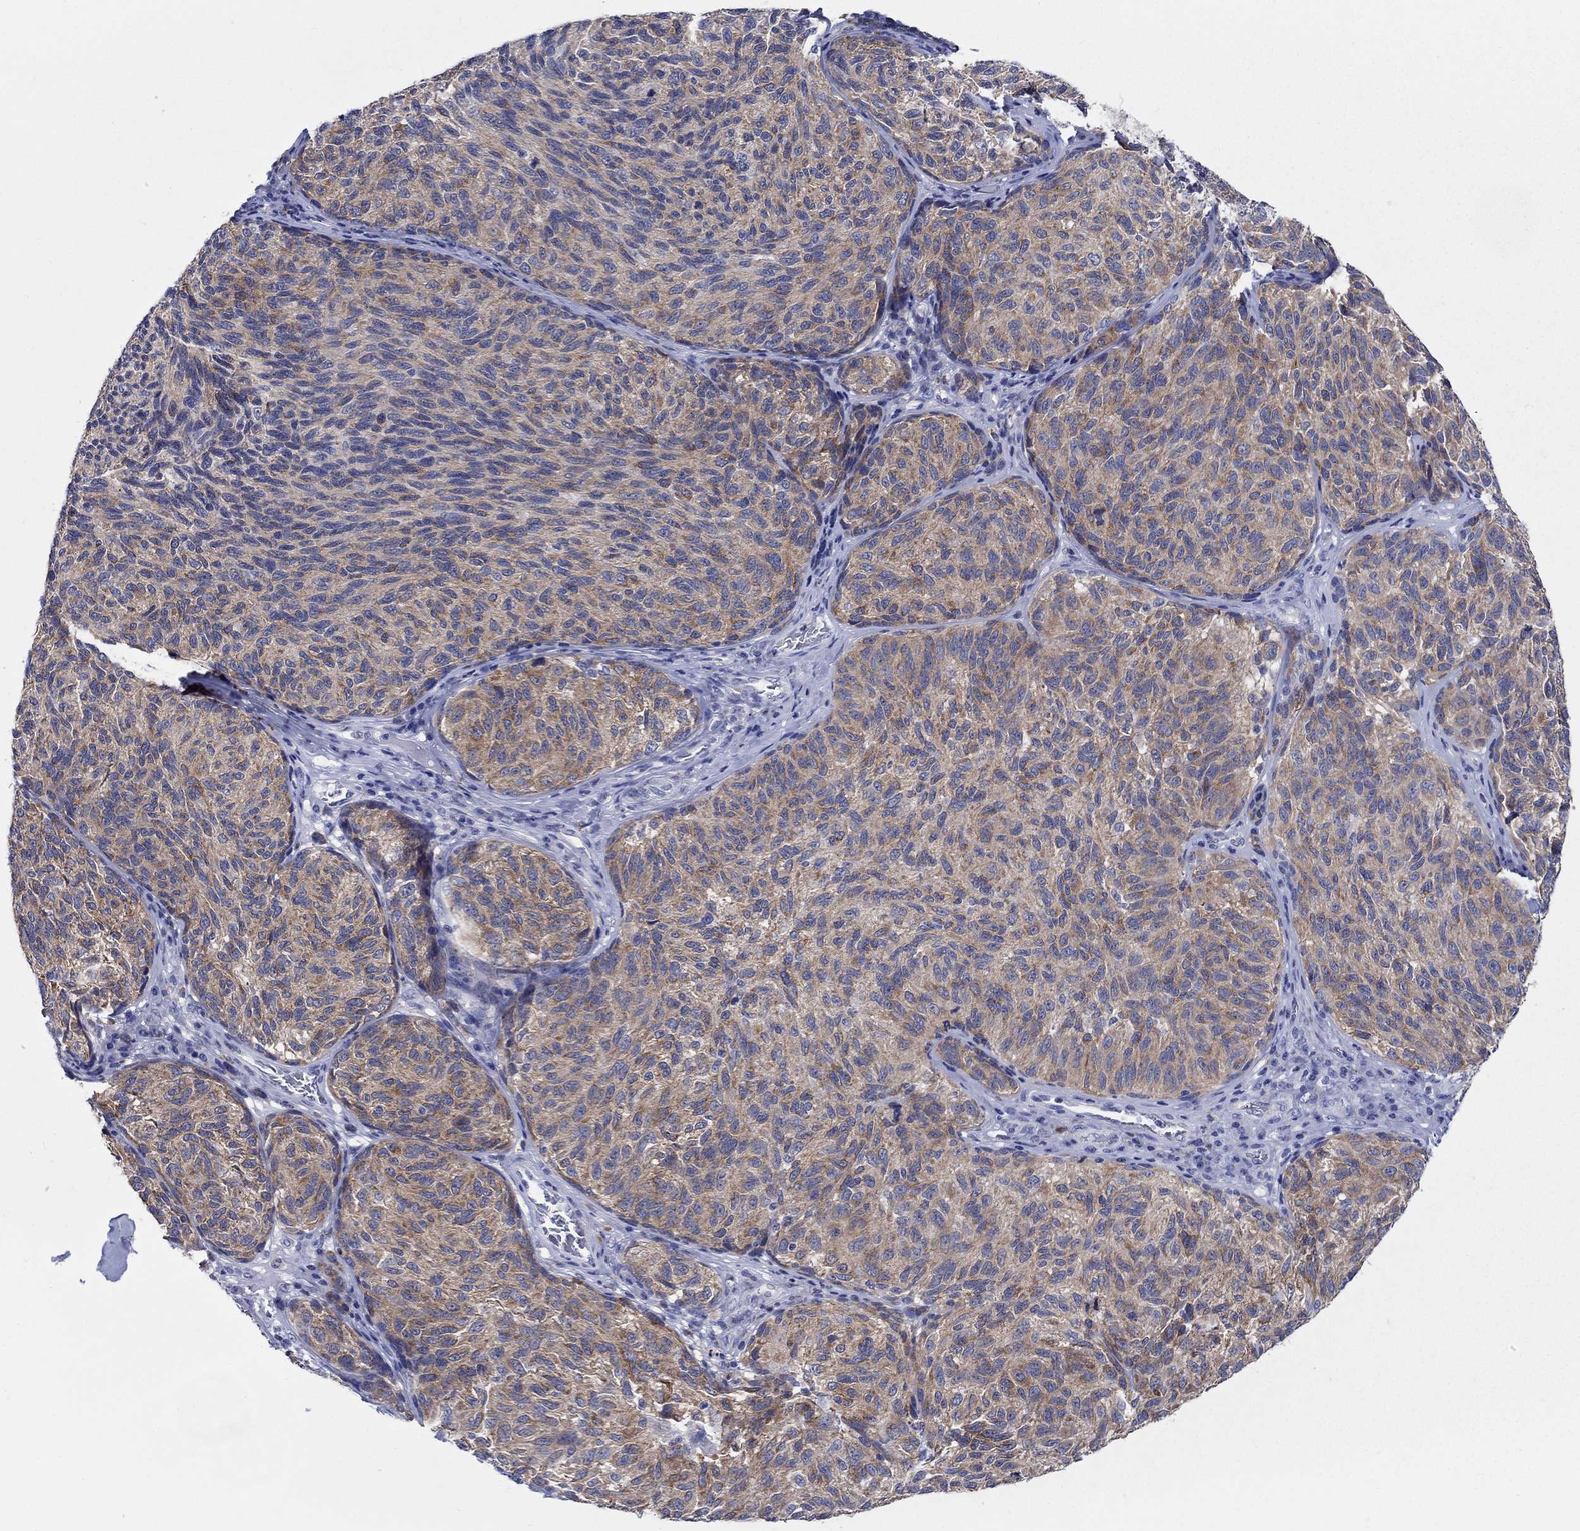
{"staining": {"intensity": "moderate", "quantity": "25%-75%", "location": "cytoplasmic/membranous"}, "tissue": "melanoma", "cell_type": "Tumor cells", "image_type": "cancer", "snomed": [{"axis": "morphology", "description": "Malignant melanoma, NOS"}, {"axis": "topography", "description": "Skin"}], "caption": "IHC image of human malignant melanoma stained for a protein (brown), which displays medium levels of moderate cytoplasmic/membranous staining in approximately 25%-75% of tumor cells.", "gene": "RAP1GAP", "patient": {"sex": "female", "age": 73}}